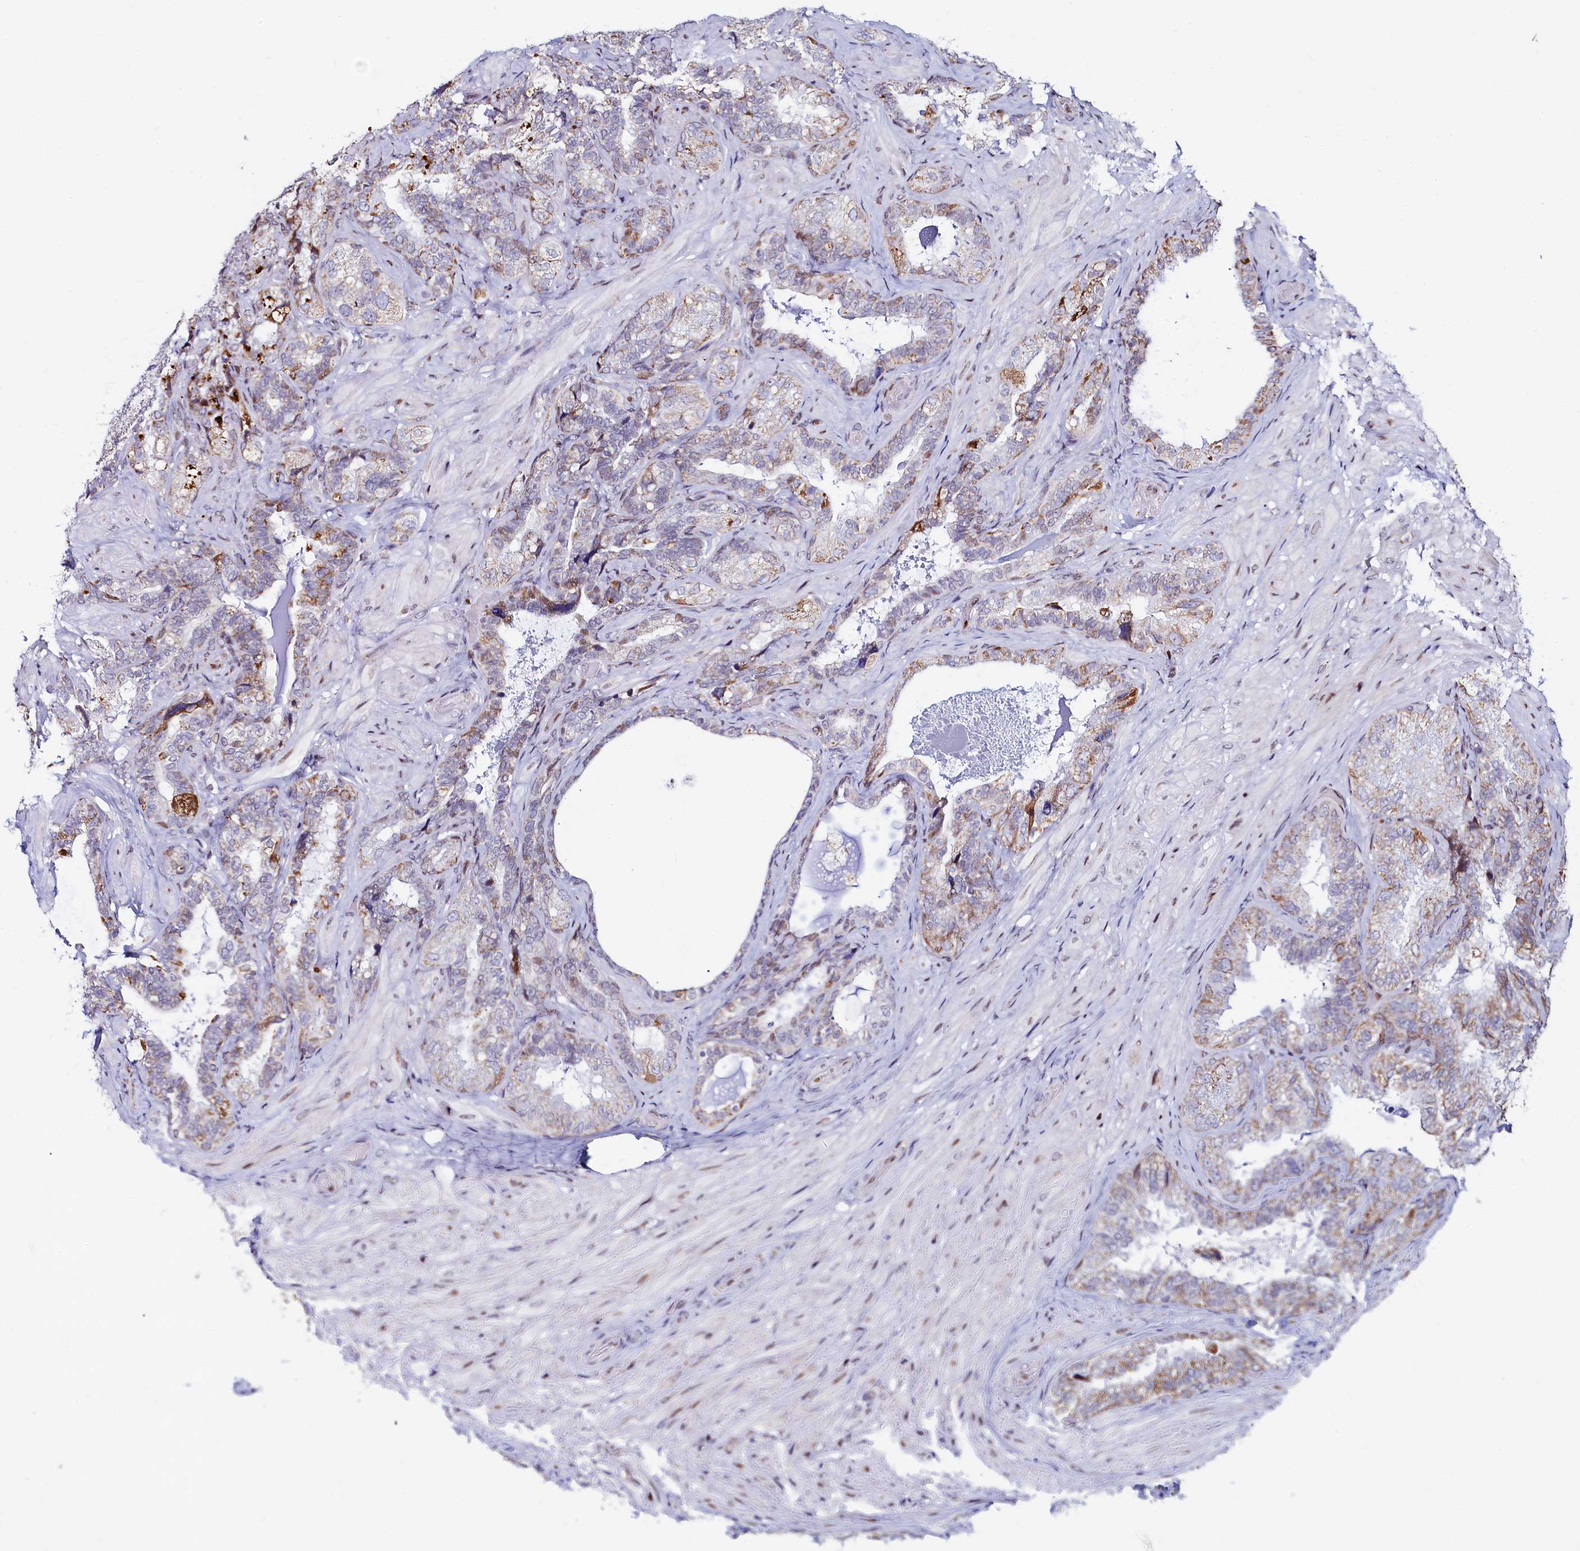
{"staining": {"intensity": "moderate", "quantity": "25%-75%", "location": "cytoplasmic/membranous"}, "tissue": "seminal vesicle", "cell_type": "Glandular cells", "image_type": "normal", "snomed": [{"axis": "morphology", "description": "Normal tissue, NOS"}, {"axis": "topography", "description": "Prostate and seminal vesicle, NOS"}, {"axis": "topography", "description": "Prostate"}, {"axis": "topography", "description": "Seminal veicle"}], "caption": "Seminal vesicle stained with DAB IHC shows medium levels of moderate cytoplasmic/membranous staining in about 25%-75% of glandular cells.", "gene": "HDGFL3", "patient": {"sex": "male", "age": 67}}